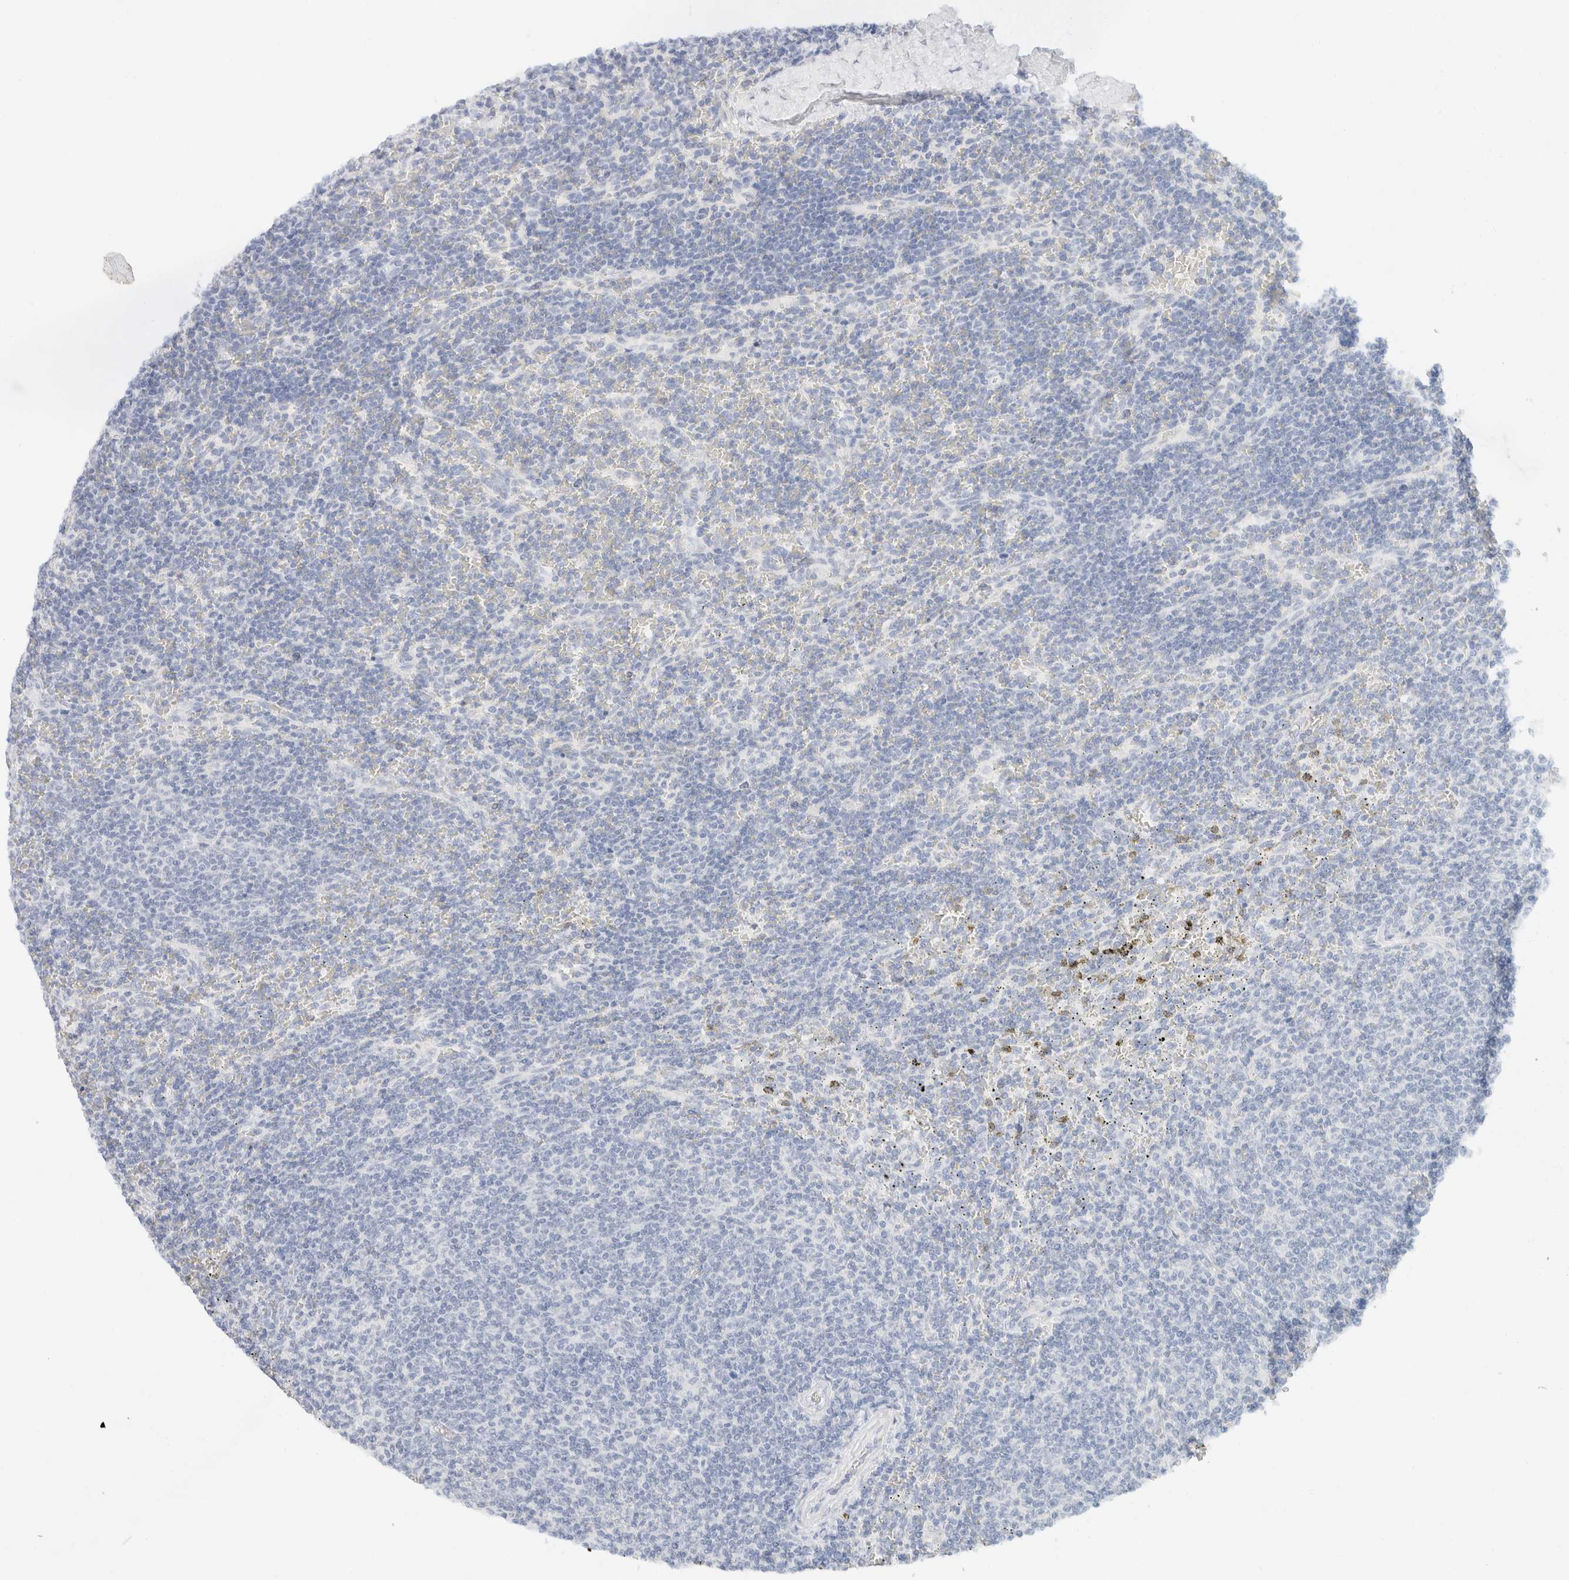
{"staining": {"intensity": "negative", "quantity": "none", "location": "none"}, "tissue": "lymphoma", "cell_type": "Tumor cells", "image_type": "cancer", "snomed": [{"axis": "morphology", "description": "Malignant lymphoma, non-Hodgkin's type, Low grade"}, {"axis": "topography", "description": "Spleen"}], "caption": "Histopathology image shows no protein staining in tumor cells of lymphoma tissue.", "gene": "KRT20", "patient": {"sex": "female", "age": 50}}